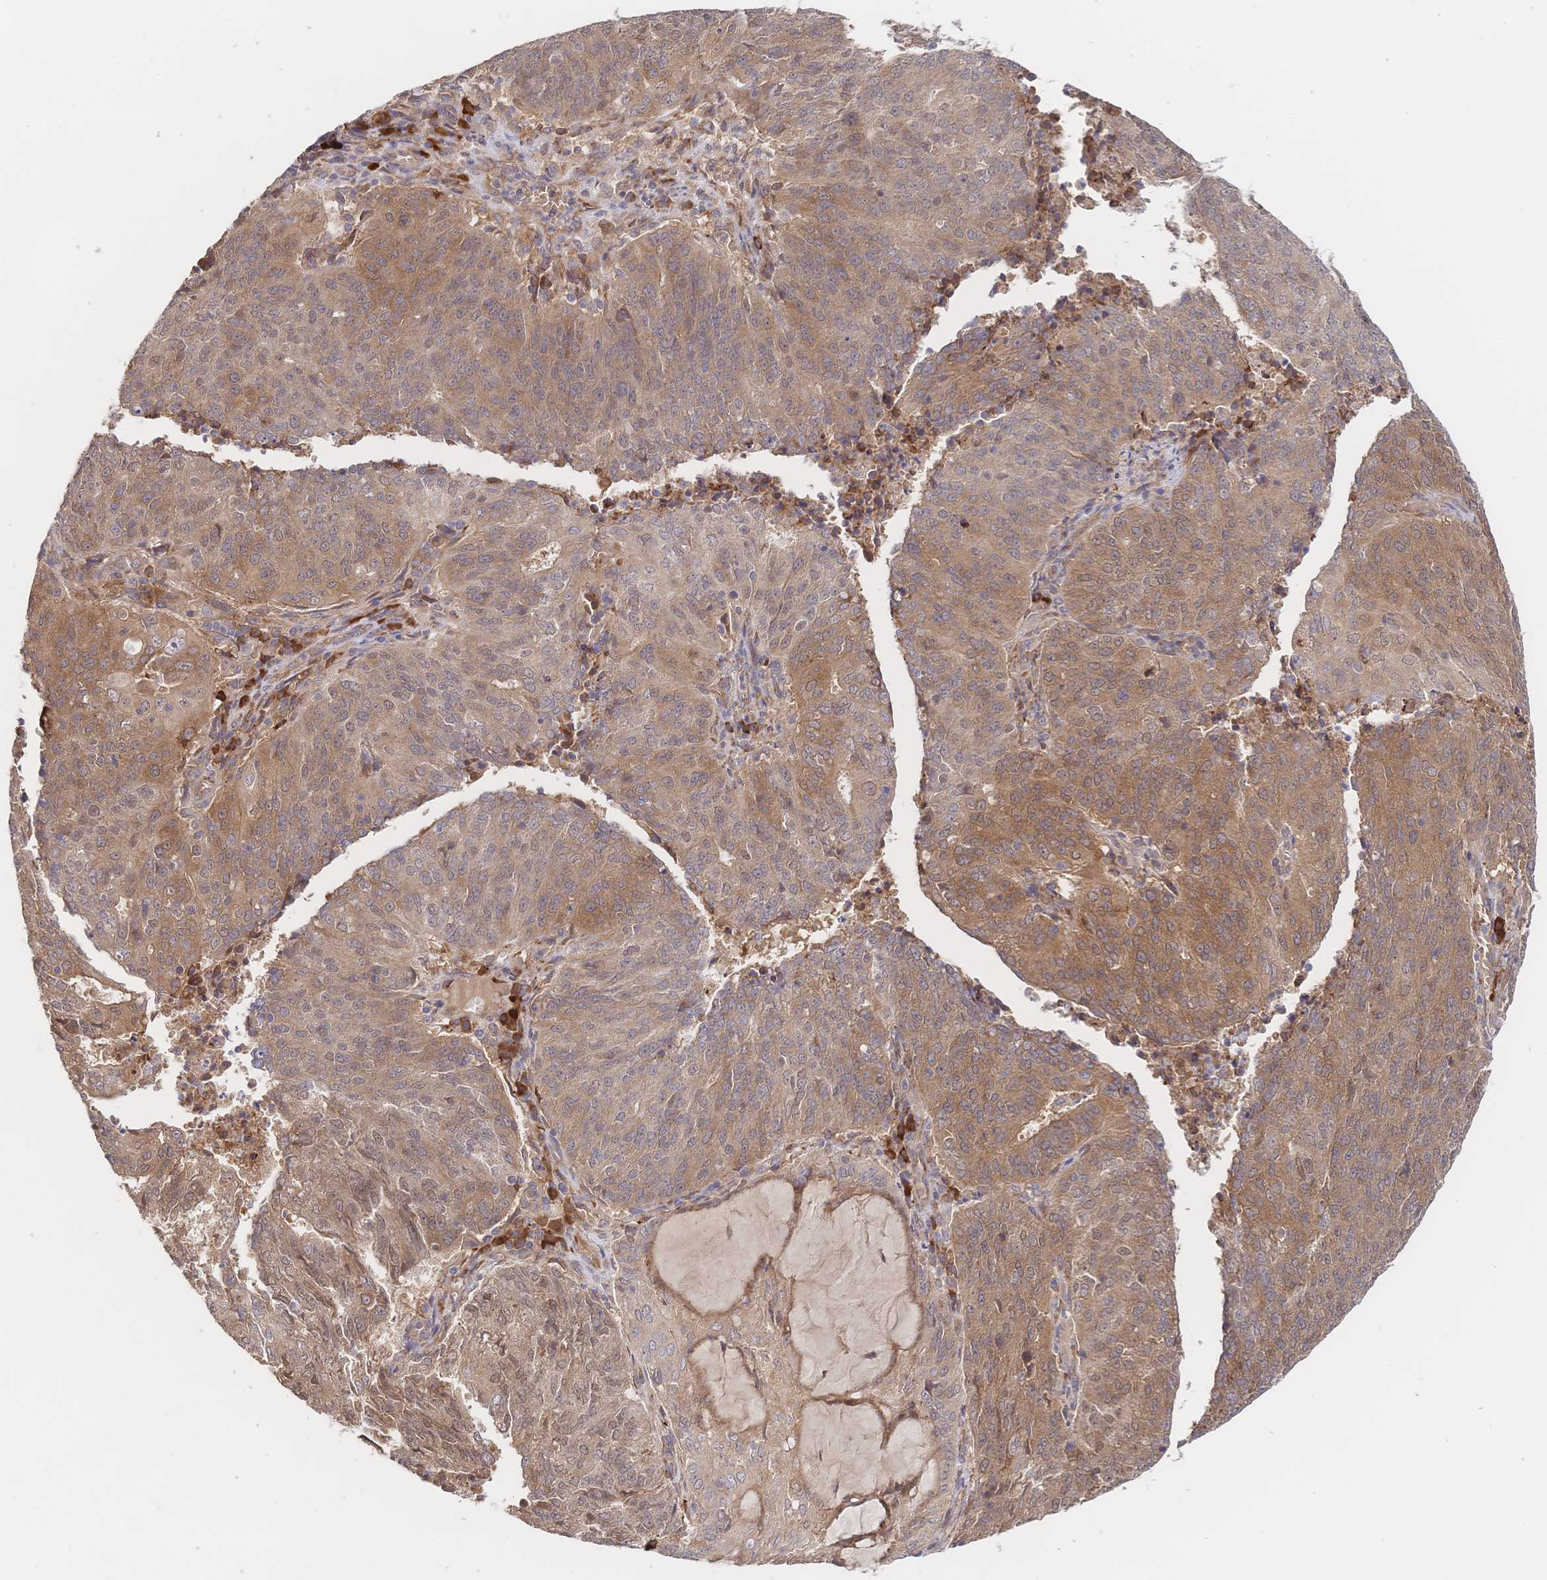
{"staining": {"intensity": "moderate", "quantity": ">75%", "location": "cytoplasmic/membranous"}, "tissue": "endometrial cancer", "cell_type": "Tumor cells", "image_type": "cancer", "snomed": [{"axis": "morphology", "description": "Adenocarcinoma, NOS"}, {"axis": "topography", "description": "Endometrium"}], "caption": "Tumor cells show medium levels of moderate cytoplasmic/membranous staining in about >75% of cells in human endometrial cancer.", "gene": "LMO4", "patient": {"sex": "female", "age": 82}}